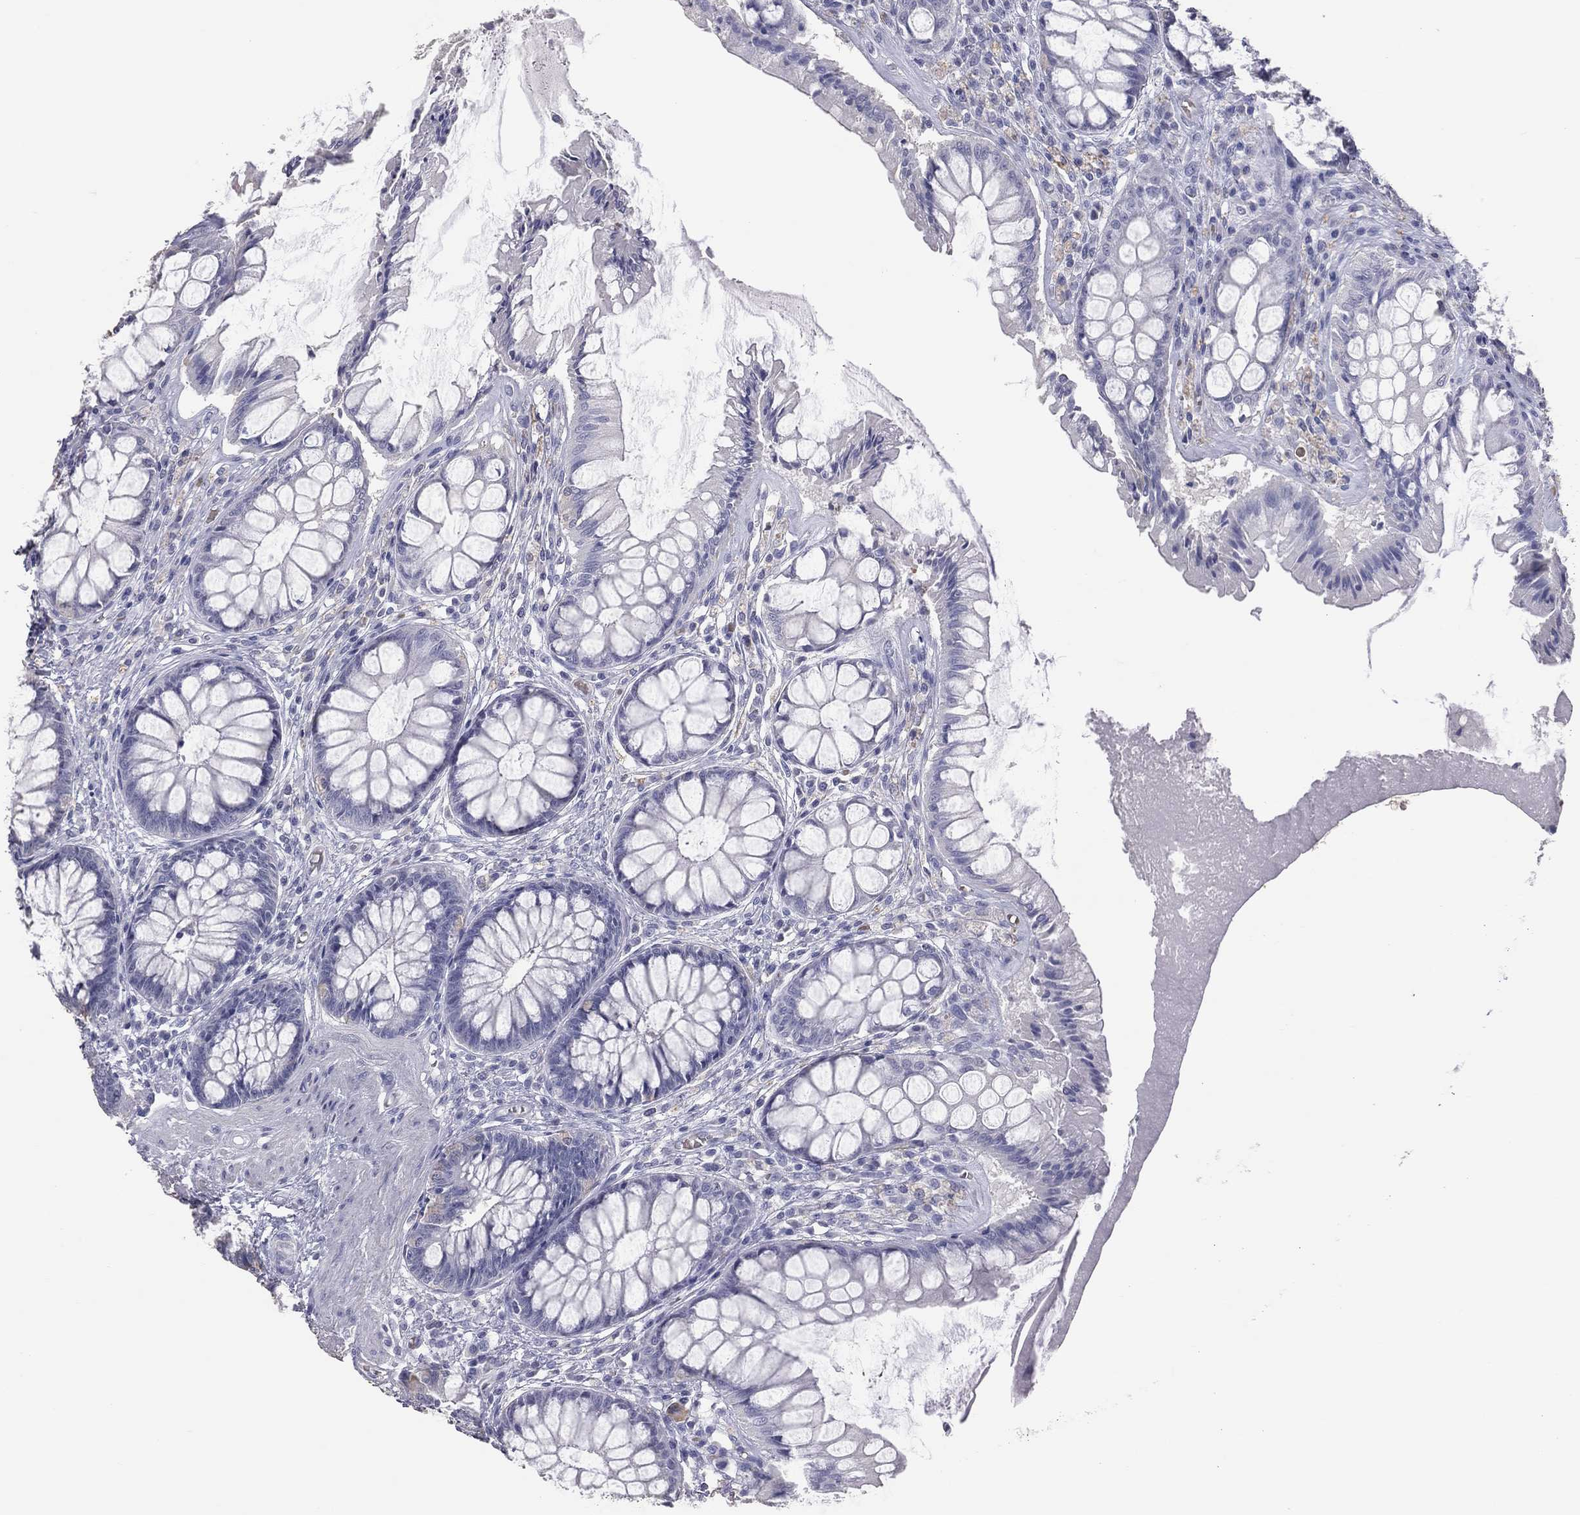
{"staining": {"intensity": "negative", "quantity": "none", "location": "none"}, "tissue": "rectum", "cell_type": "Glandular cells", "image_type": "normal", "snomed": [{"axis": "morphology", "description": "Normal tissue, NOS"}, {"axis": "topography", "description": "Rectum"}], "caption": "Protein analysis of unremarkable rectum reveals no significant positivity in glandular cells.", "gene": "ESX1", "patient": {"sex": "female", "age": 58}}